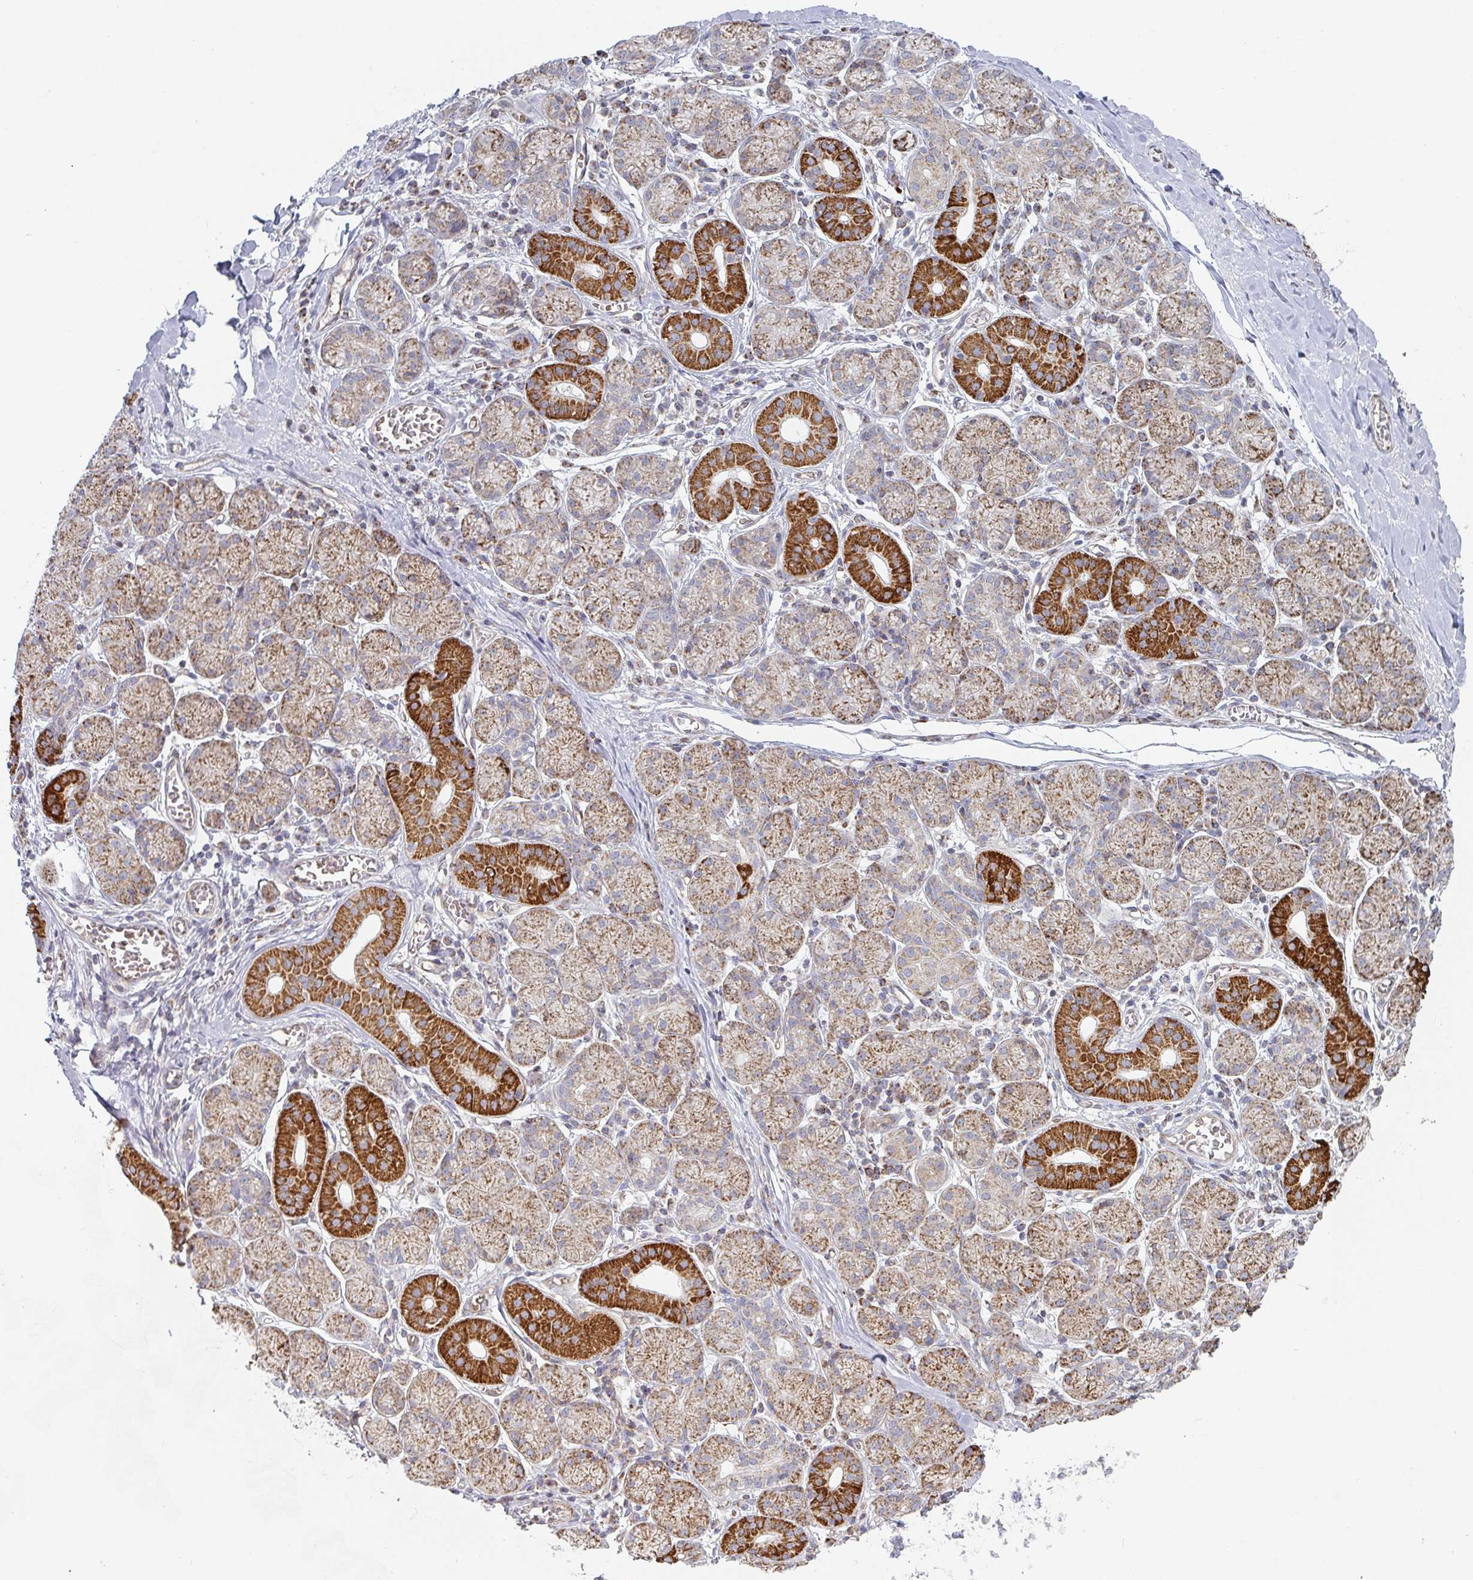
{"staining": {"intensity": "strong", "quantity": "25%-75%", "location": "cytoplasmic/membranous"}, "tissue": "salivary gland", "cell_type": "Glandular cells", "image_type": "normal", "snomed": [{"axis": "morphology", "description": "Normal tissue, NOS"}, {"axis": "topography", "description": "Salivary gland"}], "caption": "An image of human salivary gland stained for a protein exhibits strong cytoplasmic/membranous brown staining in glandular cells.", "gene": "ZNF526", "patient": {"sex": "female", "age": 24}}